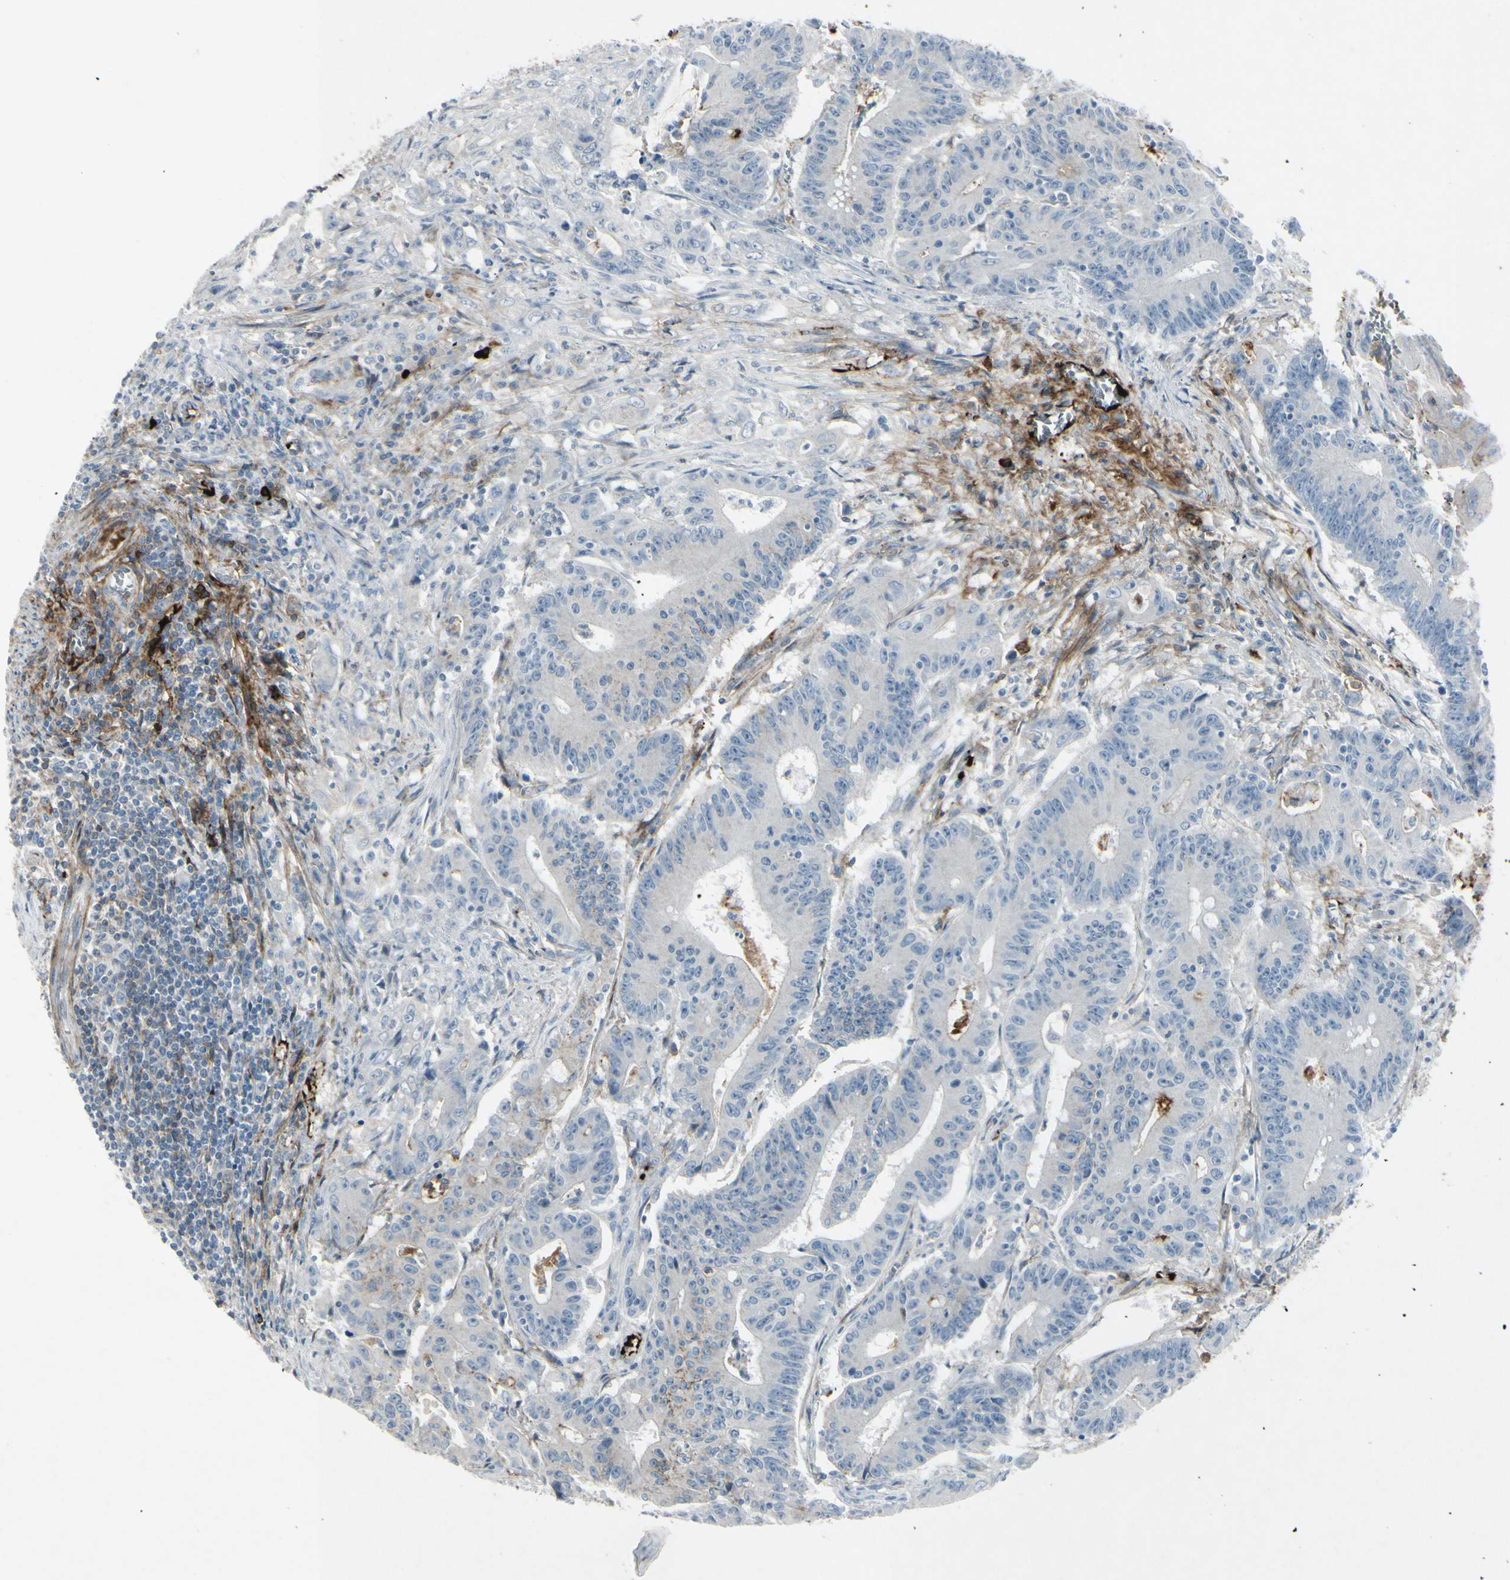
{"staining": {"intensity": "negative", "quantity": "none", "location": "none"}, "tissue": "colorectal cancer", "cell_type": "Tumor cells", "image_type": "cancer", "snomed": [{"axis": "morphology", "description": "Adenocarcinoma, NOS"}, {"axis": "topography", "description": "Colon"}], "caption": "This is an immunohistochemistry (IHC) image of colorectal adenocarcinoma. There is no positivity in tumor cells.", "gene": "IGHM", "patient": {"sex": "male", "age": 45}}